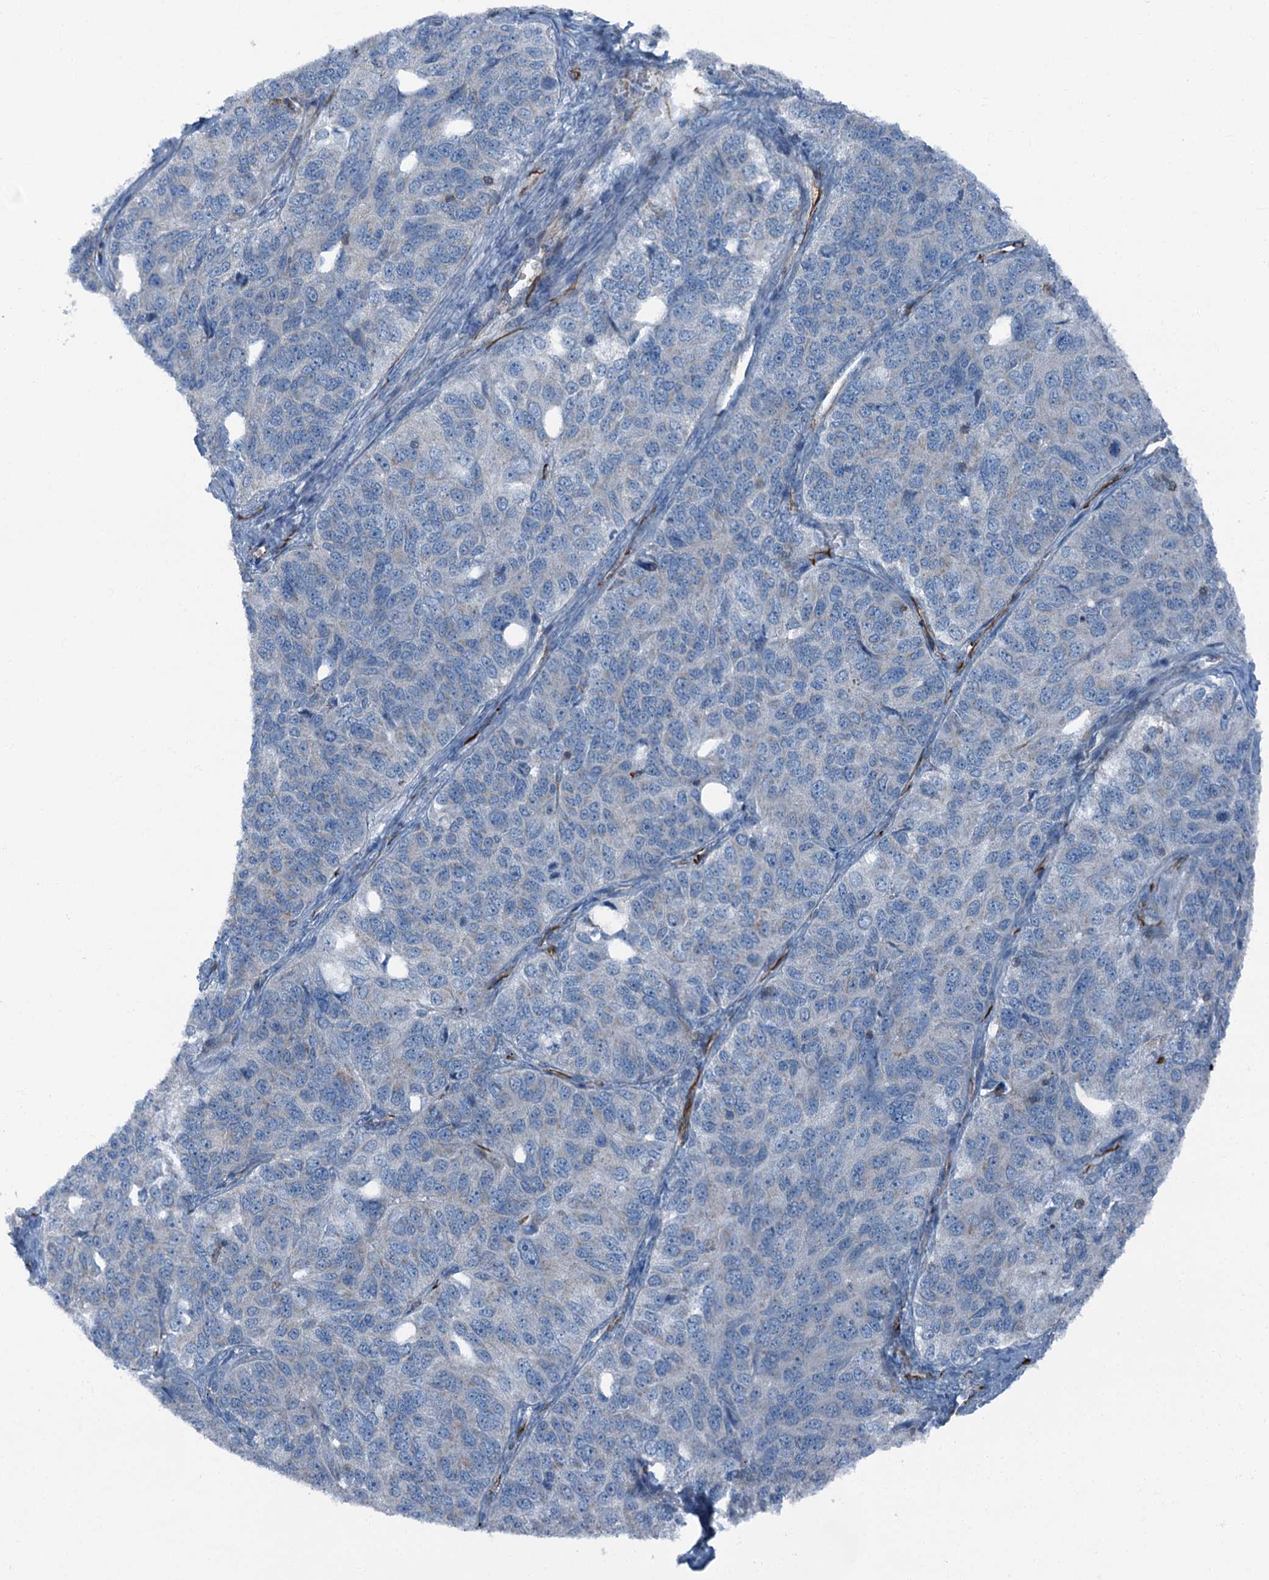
{"staining": {"intensity": "negative", "quantity": "none", "location": "none"}, "tissue": "ovarian cancer", "cell_type": "Tumor cells", "image_type": "cancer", "snomed": [{"axis": "morphology", "description": "Carcinoma, endometroid"}, {"axis": "topography", "description": "Ovary"}], "caption": "Tumor cells are negative for protein expression in human ovarian endometroid carcinoma.", "gene": "AXL", "patient": {"sex": "female", "age": 51}}